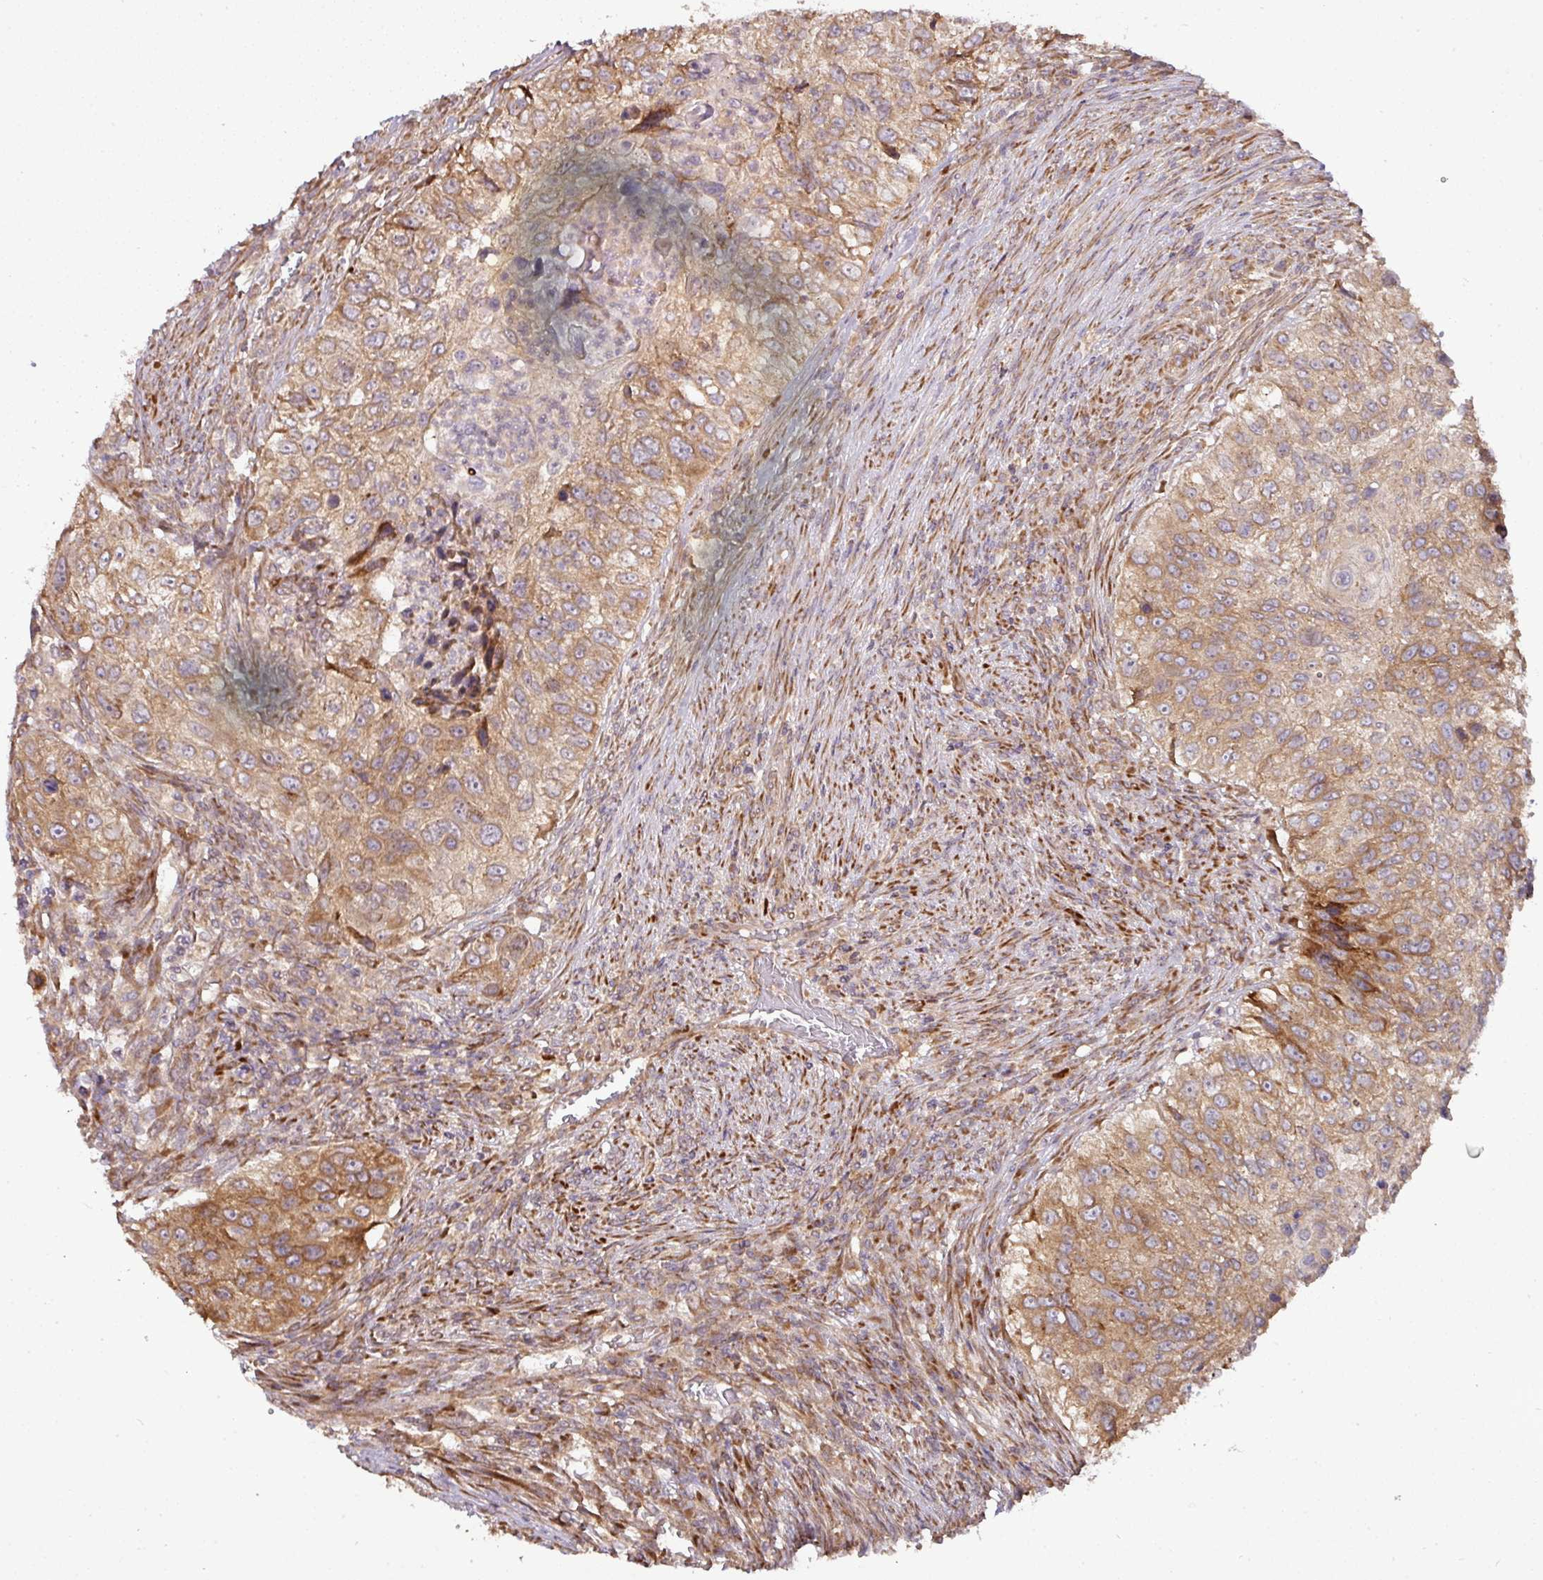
{"staining": {"intensity": "moderate", "quantity": ">75%", "location": "cytoplasmic/membranous"}, "tissue": "urothelial cancer", "cell_type": "Tumor cells", "image_type": "cancer", "snomed": [{"axis": "morphology", "description": "Urothelial carcinoma, High grade"}, {"axis": "topography", "description": "Urinary bladder"}], "caption": "A high-resolution image shows immunohistochemistry (IHC) staining of urothelial cancer, which displays moderate cytoplasmic/membranous staining in approximately >75% of tumor cells.", "gene": "GALP", "patient": {"sex": "female", "age": 60}}